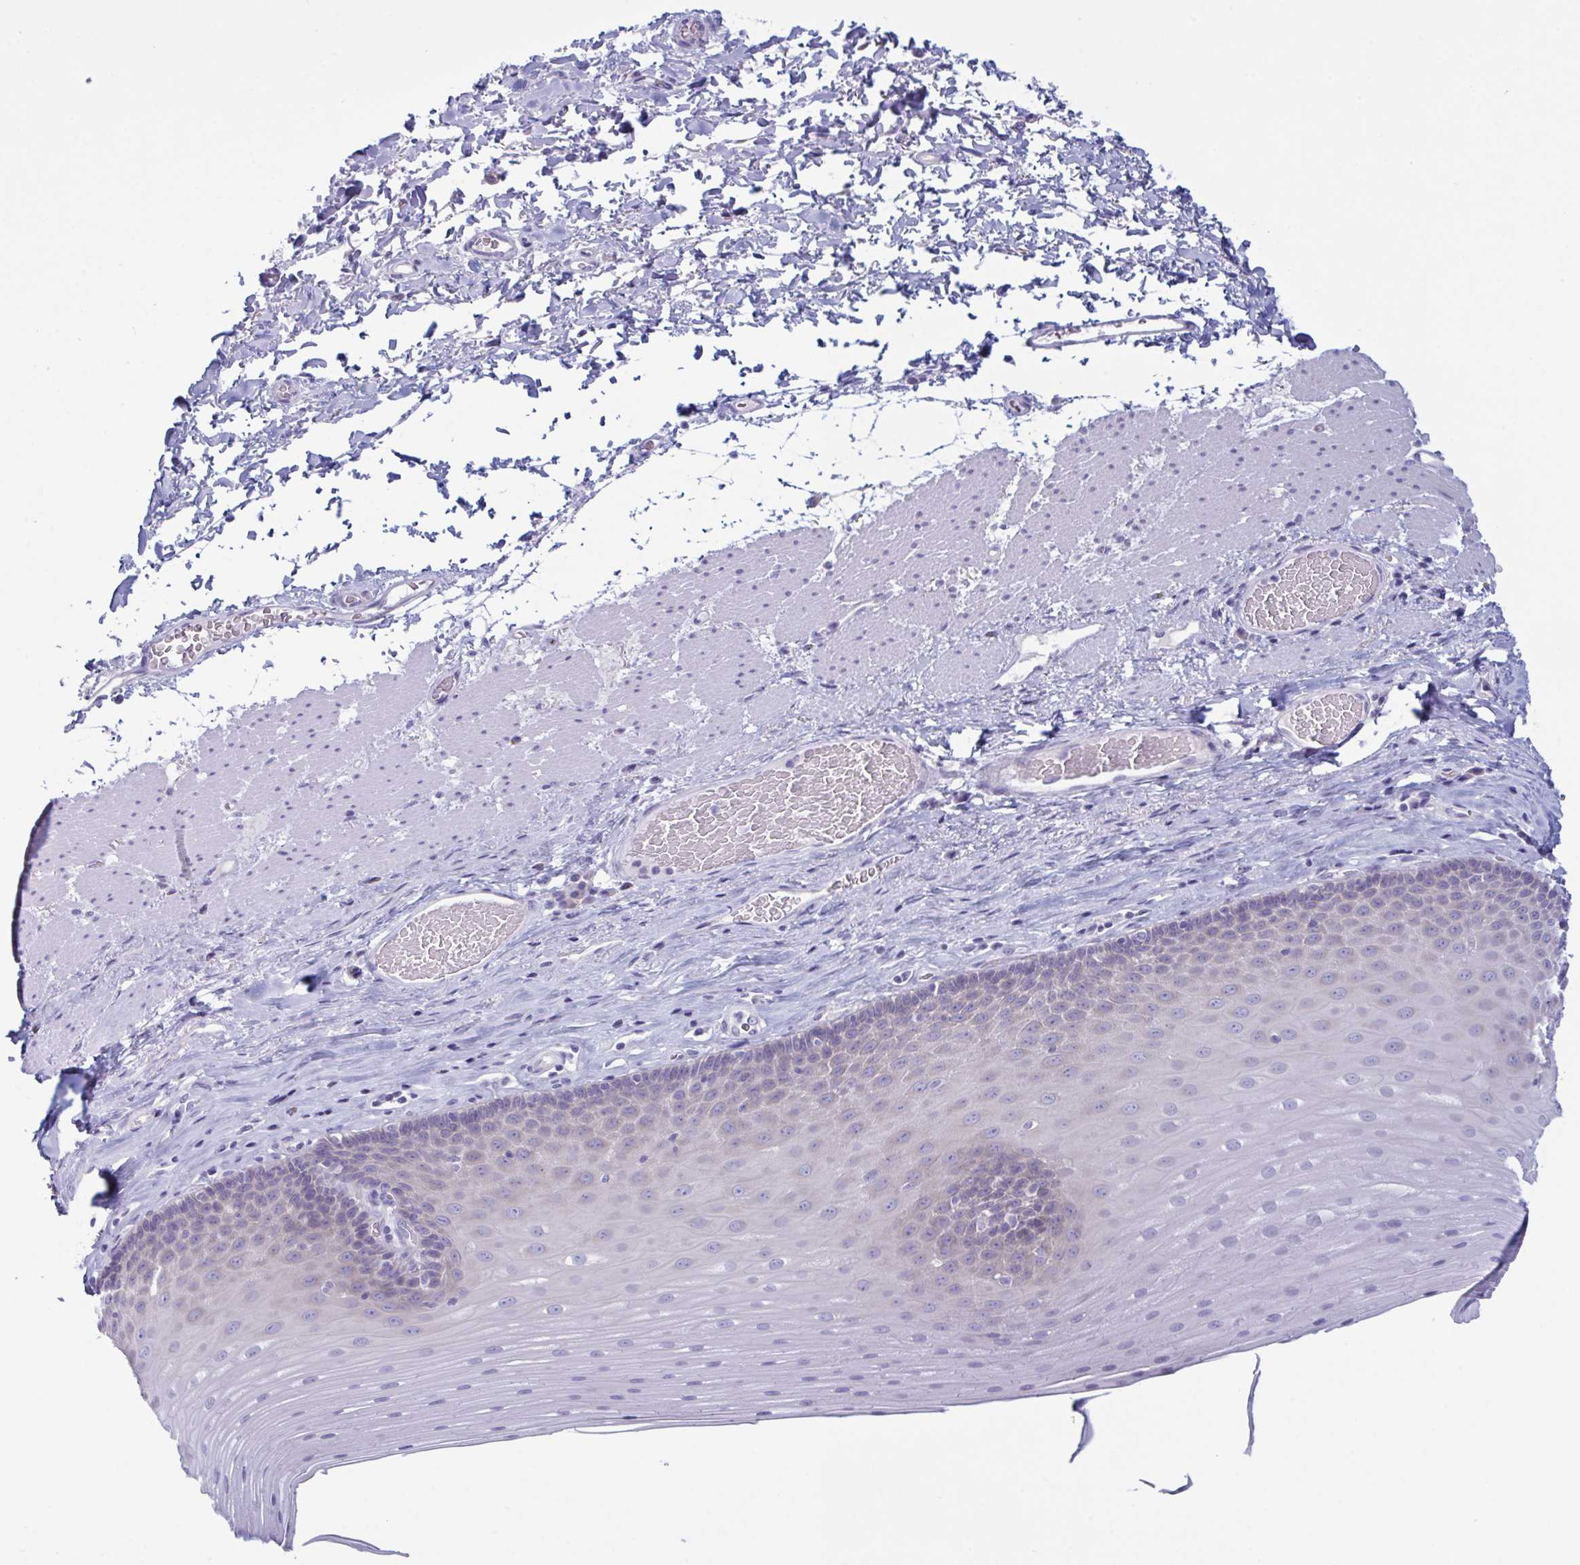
{"staining": {"intensity": "negative", "quantity": "none", "location": "none"}, "tissue": "esophagus", "cell_type": "Squamous epithelial cells", "image_type": "normal", "snomed": [{"axis": "morphology", "description": "Normal tissue, NOS"}, {"axis": "topography", "description": "Esophagus"}], "caption": "This image is of benign esophagus stained with immunohistochemistry to label a protein in brown with the nuclei are counter-stained blue. There is no positivity in squamous epithelial cells. (Immunohistochemistry (ihc), brightfield microscopy, high magnification).", "gene": "NAA30", "patient": {"sex": "male", "age": 62}}